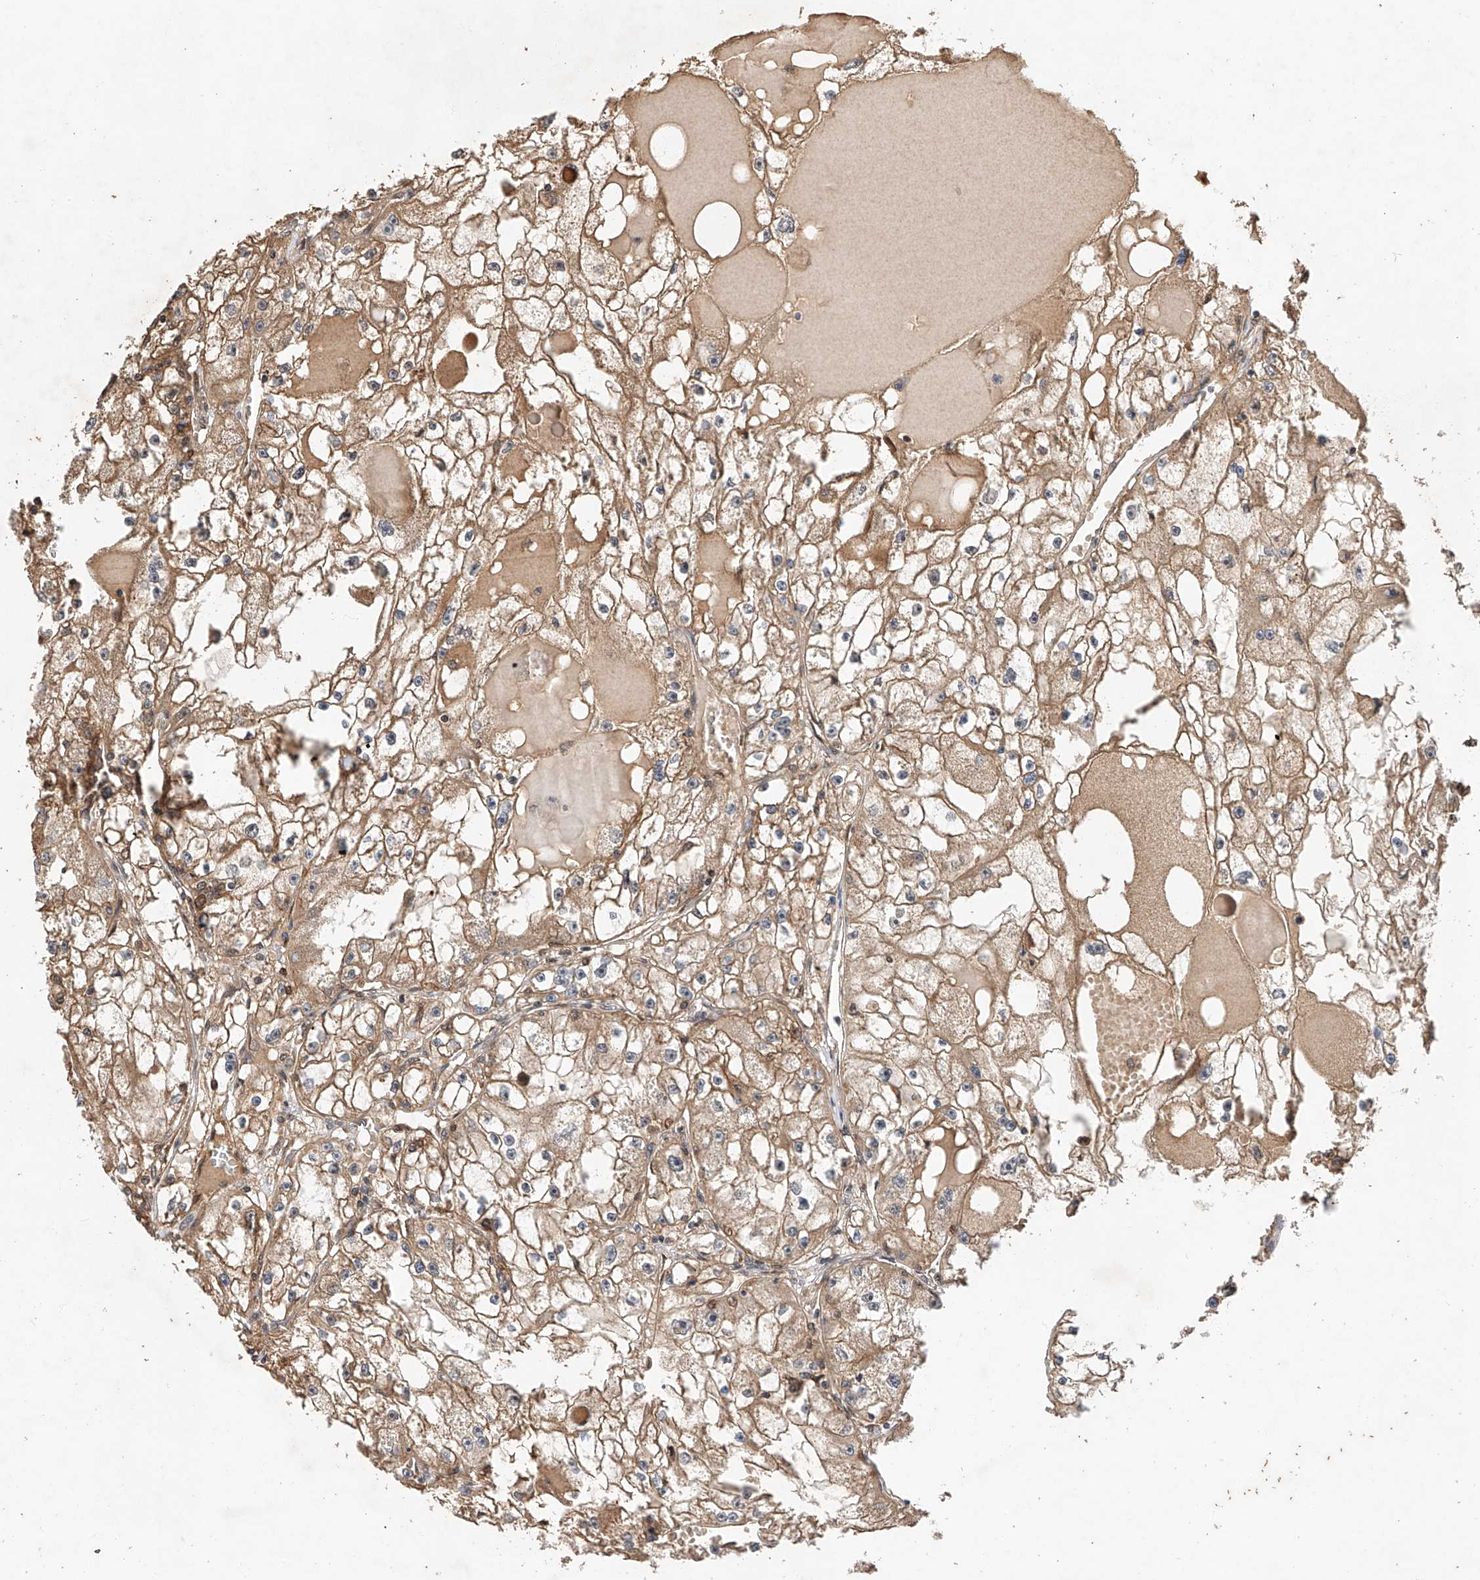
{"staining": {"intensity": "moderate", "quantity": ">75%", "location": "cytoplasmic/membranous"}, "tissue": "renal cancer", "cell_type": "Tumor cells", "image_type": "cancer", "snomed": [{"axis": "morphology", "description": "Adenocarcinoma, NOS"}, {"axis": "topography", "description": "Kidney"}], "caption": "Immunohistochemistry (IHC) (DAB) staining of renal cancer (adenocarcinoma) shows moderate cytoplasmic/membranous protein positivity in about >75% of tumor cells. (DAB IHC with brightfield microscopy, high magnification).", "gene": "RILPL2", "patient": {"sex": "male", "age": 56}}